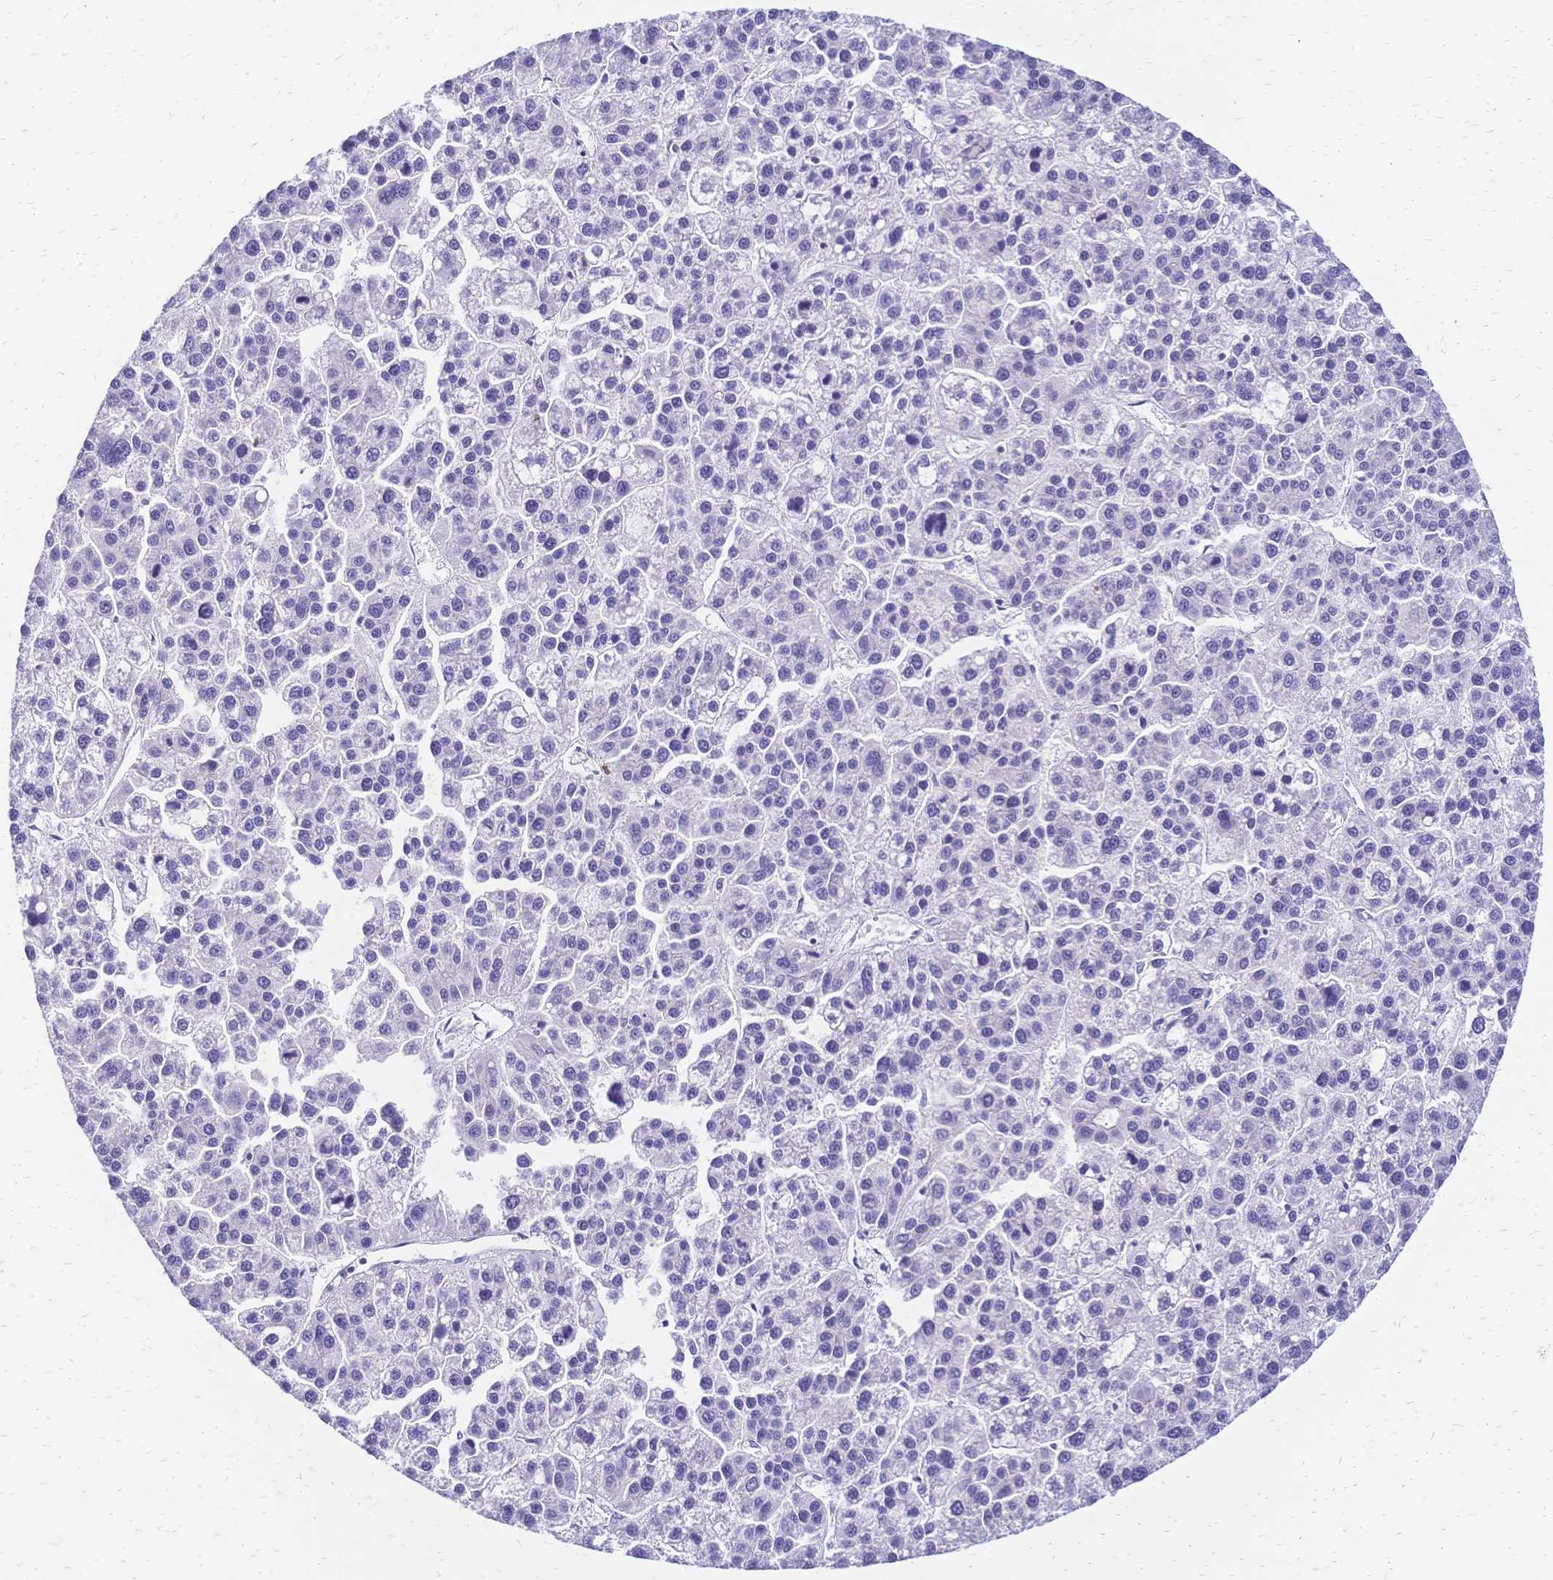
{"staining": {"intensity": "negative", "quantity": "none", "location": "none"}, "tissue": "liver cancer", "cell_type": "Tumor cells", "image_type": "cancer", "snomed": [{"axis": "morphology", "description": "Carcinoma, Hepatocellular, NOS"}, {"axis": "topography", "description": "Liver"}], "caption": "A histopathology image of liver cancer stained for a protein shows no brown staining in tumor cells.", "gene": "IL2RA", "patient": {"sex": "female", "age": 58}}